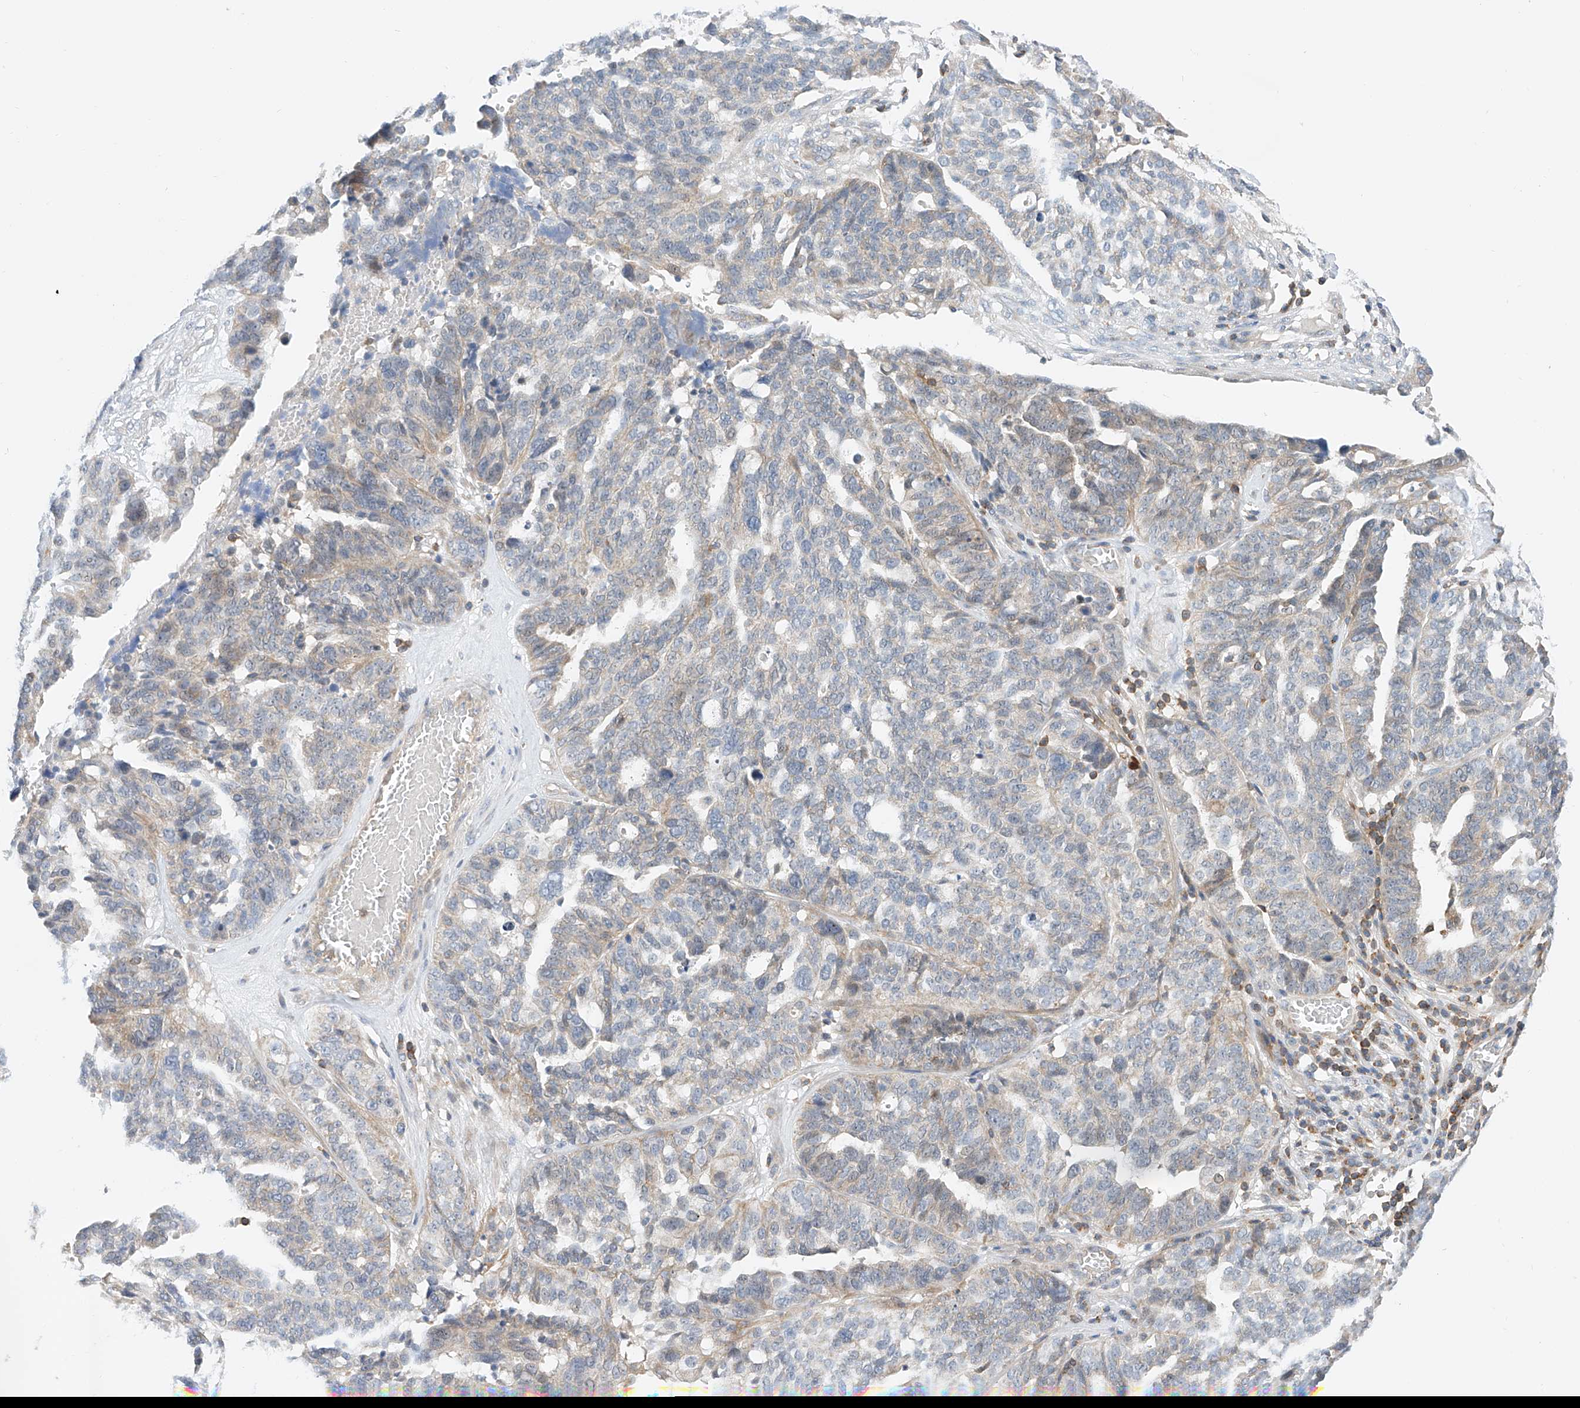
{"staining": {"intensity": "weak", "quantity": "<25%", "location": "cytoplasmic/membranous"}, "tissue": "ovarian cancer", "cell_type": "Tumor cells", "image_type": "cancer", "snomed": [{"axis": "morphology", "description": "Cystadenocarcinoma, serous, NOS"}, {"axis": "topography", "description": "Ovary"}], "caption": "IHC photomicrograph of ovarian cancer stained for a protein (brown), which displays no positivity in tumor cells. The staining was performed using DAB (3,3'-diaminobenzidine) to visualize the protein expression in brown, while the nuclei were stained in blue with hematoxylin (Magnification: 20x).", "gene": "MFN2", "patient": {"sex": "female", "age": 59}}